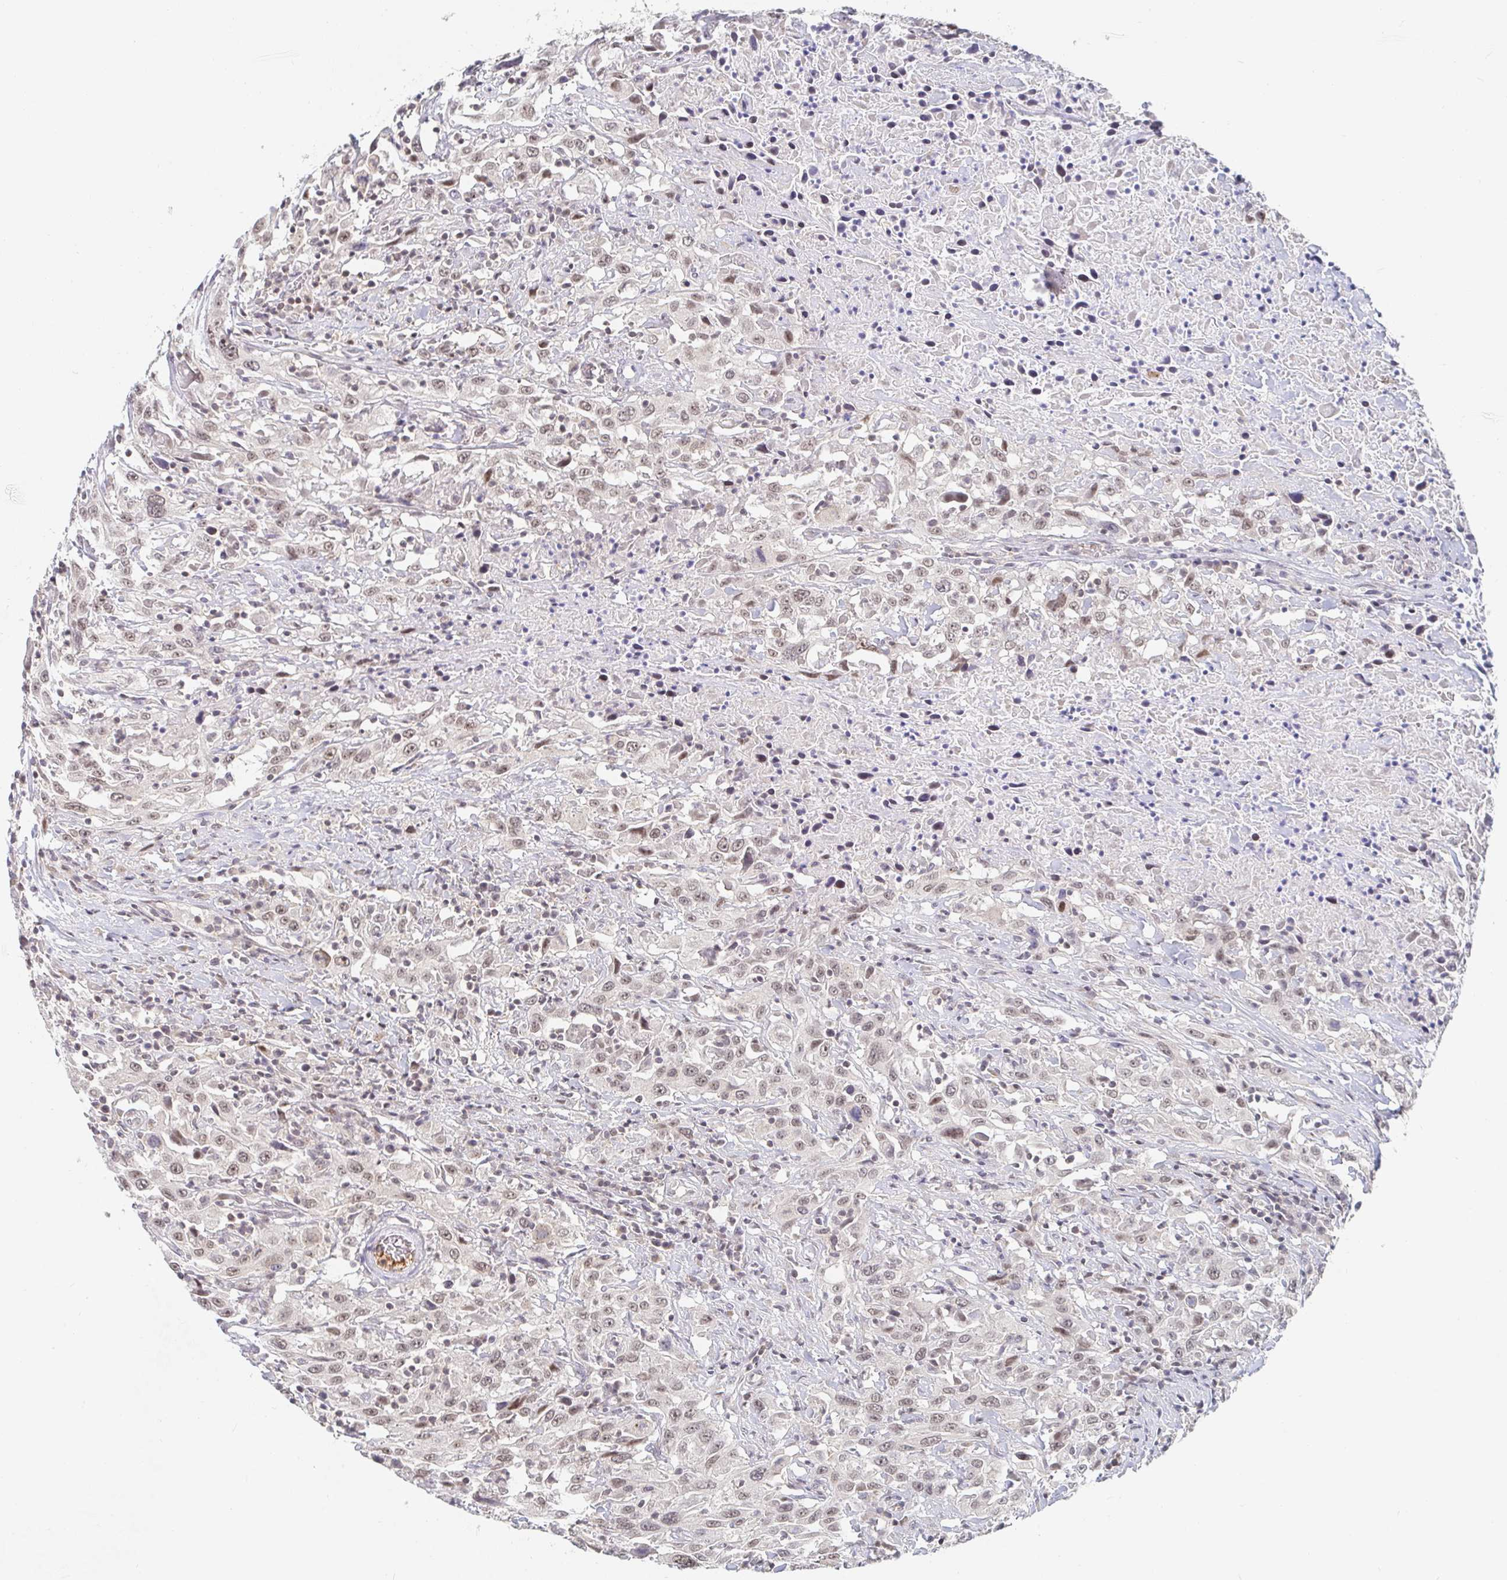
{"staining": {"intensity": "weak", "quantity": ">75%", "location": "nuclear"}, "tissue": "urothelial cancer", "cell_type": "Tumor cells", "image_type": "cancer", "snomed": [{"axis": "morphology", "description": "Urothelial carcinoma, High grade"}, {"axis": "topography", "description": "Urinary bladder"}], "caption": "A brown stain highlights weak nuclear staining of a protein in urothelial cancer tumor cells. The protein is shown in brown color, while the nuclei are stained blue.", "gene": "CHD2", "patient": {"sex": "male", "age": 61}}